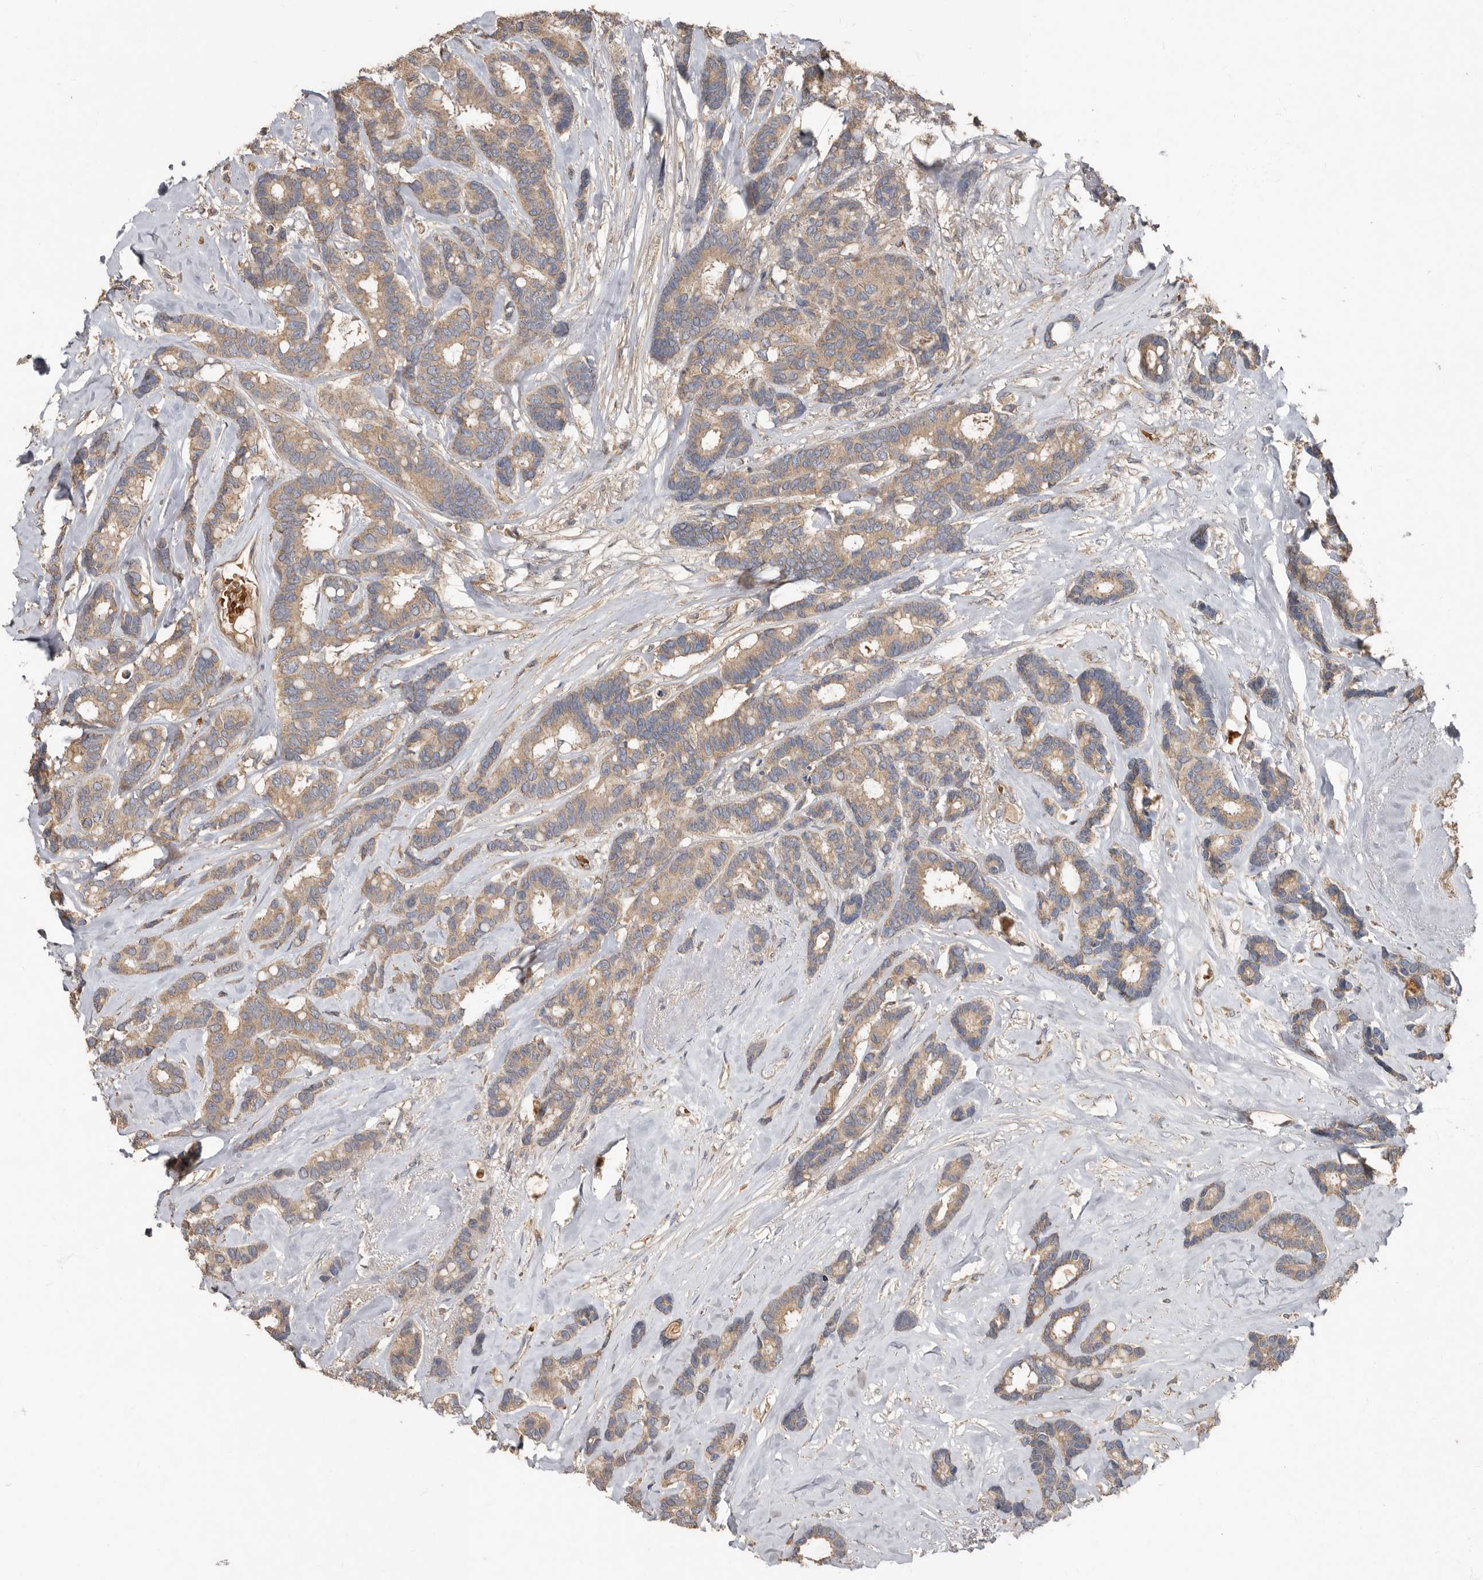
{"staining": {"intensity": "moderate", "quantity": ">75%", "location": "cytoplasmic/membranous"}, "tissue": "breast cancer", "cell_type": "Tumor cells", "image_type": "cancer", "snomed": [{"axis": "morphology", "description": "Duct carcinoma"}, {"axis": "topography", "description": "Breast"}], "caption": "Immunohistochemical staining of human breast cancer displays moderate cytoplasmic/membranous protein staining in about >75% of tumor cells.", "gene": "KIF26B", "patient": {"sex": "female", "age": 87}}